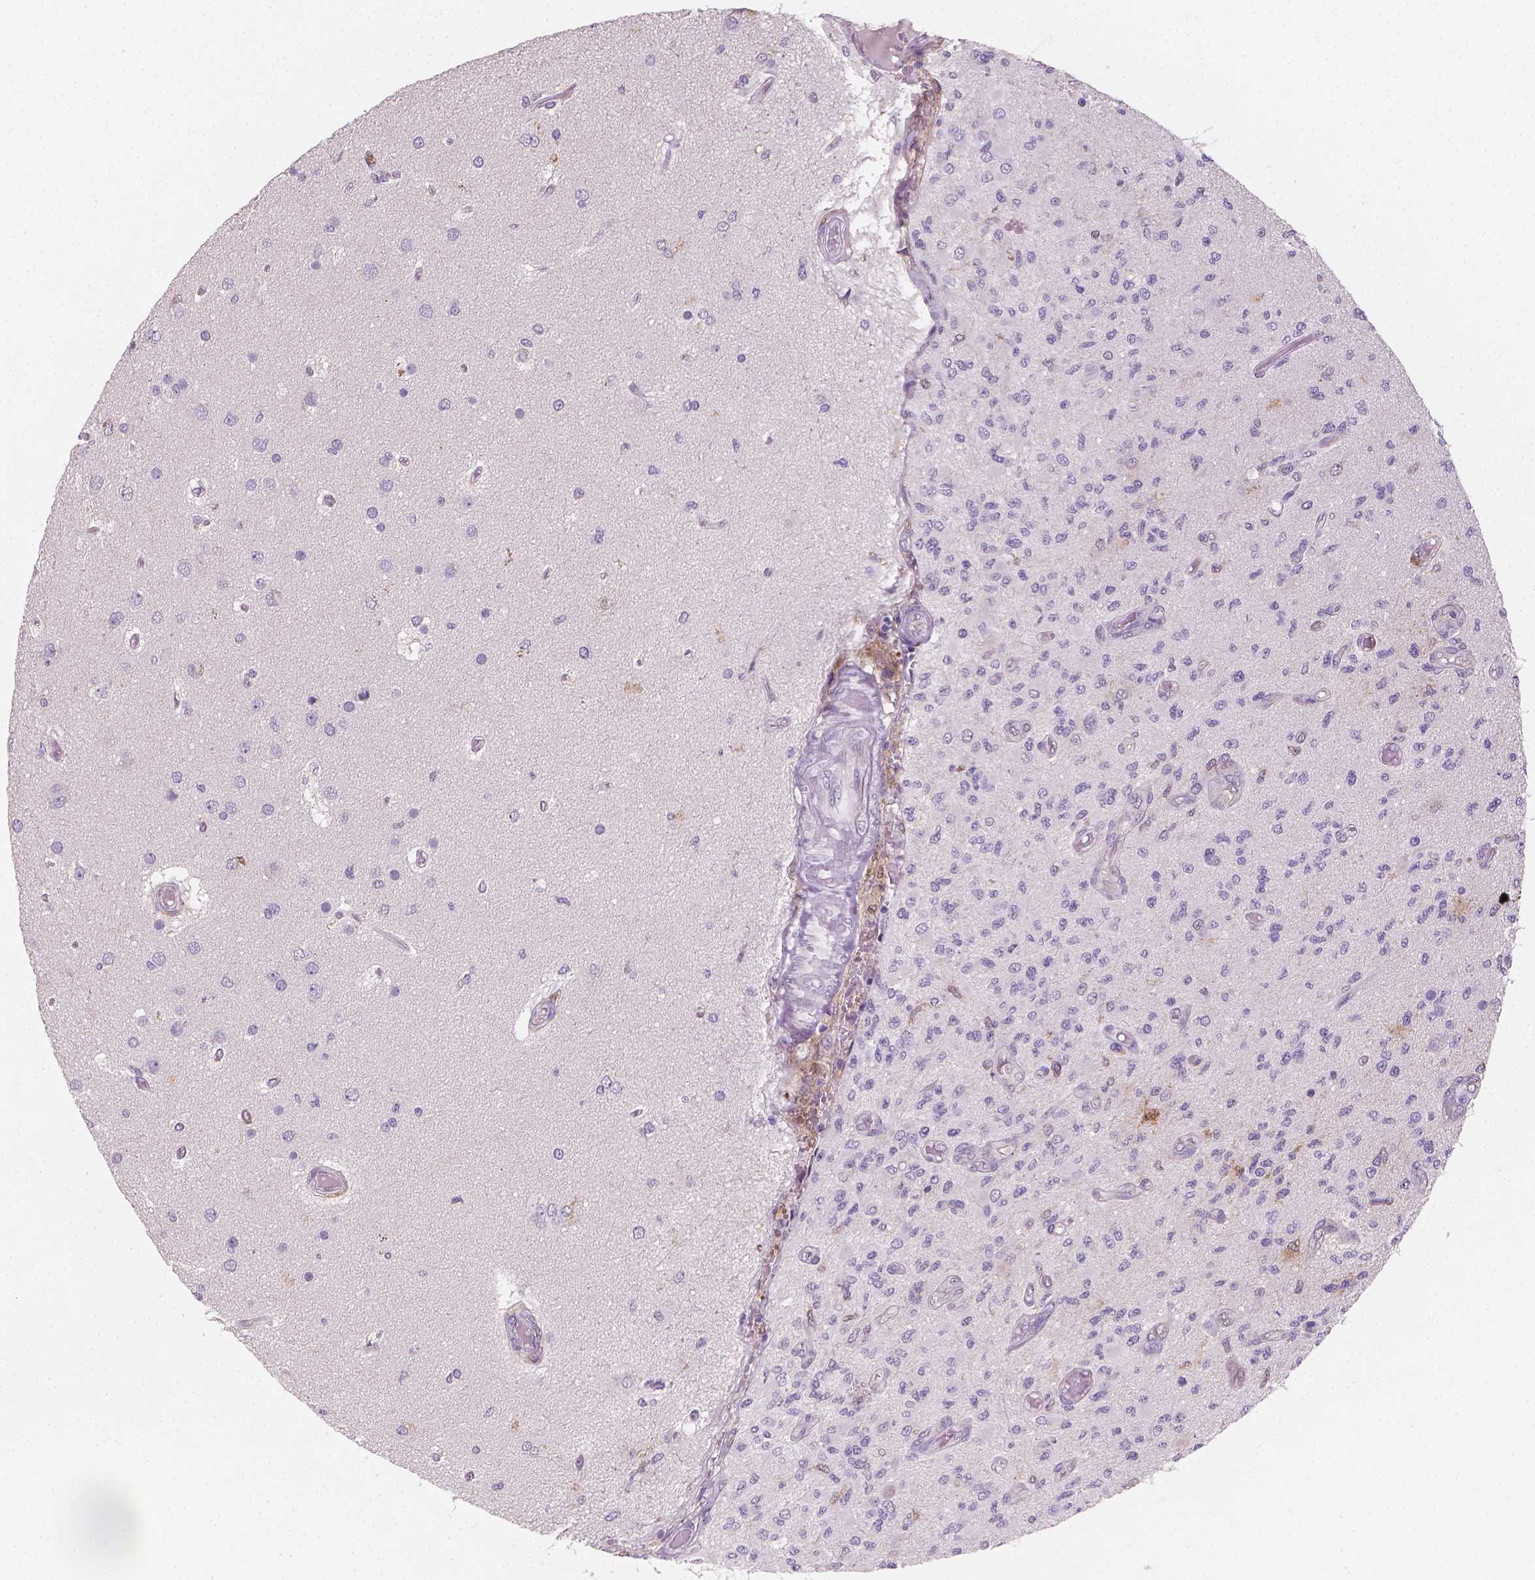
{"staining": {"intensity": "negative", "quantity": "none", "location": "none"}, "tissue": "glioma", "cell_type": "Tumor cells", "image_type": "cancer", "snomed": [{"axis": "morphology", "description": "Glioma, malignant, High grade"}, {"axis": "topography", "description": "Brain"}], "caption": "Tumor cells are negative for protein expression in human malignant high-grade glioma.", "gene": "TNFAIP2", "patient": {"sex": "female", "age": 63}}